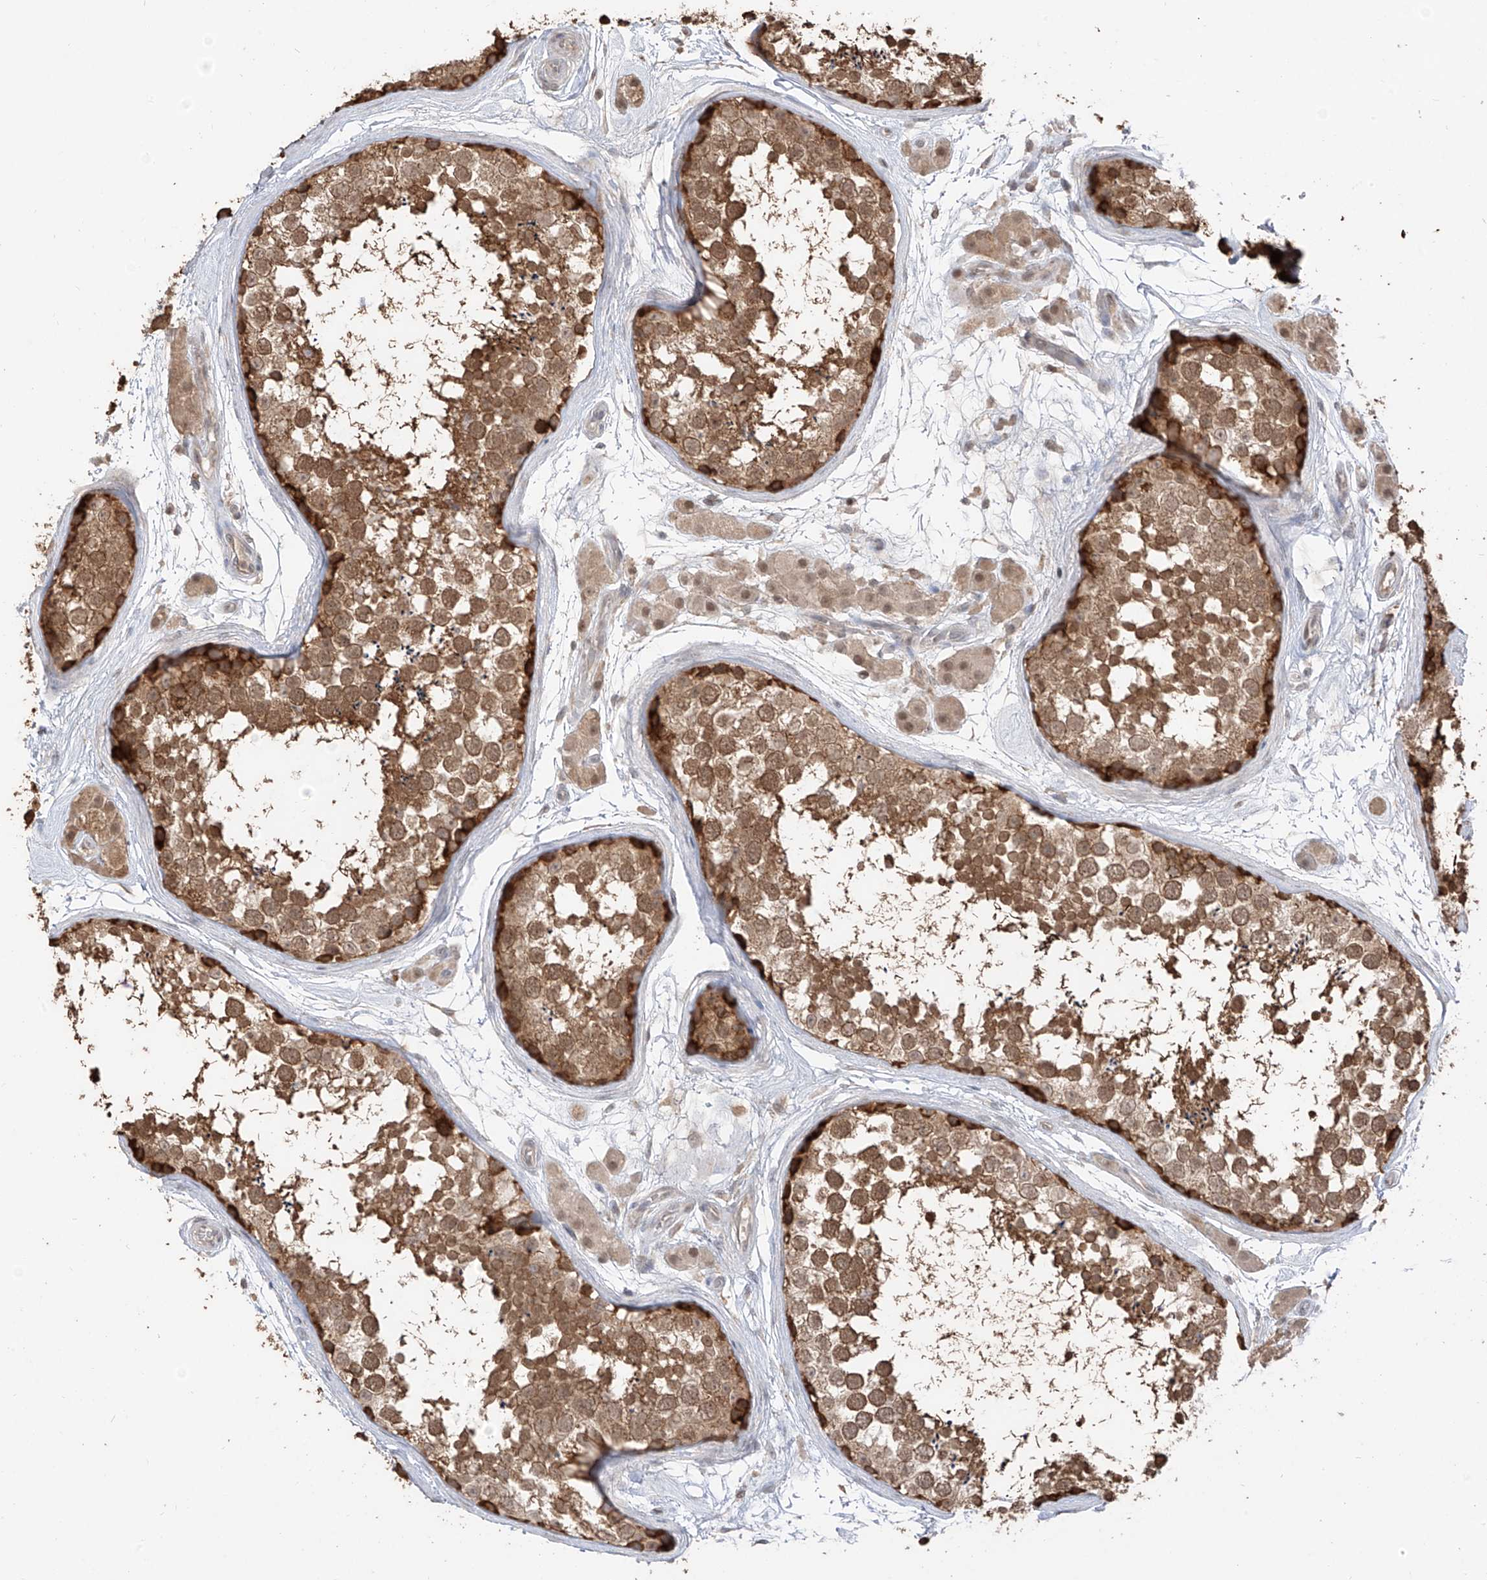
{"staining": {"intensity": "moderate", "quantity": ">75%", "location": "cytoplasmic/membranous,nuclear"}, "tissue": "testis", "cell_type": "Cells in seminiferous ducts", "image_type": "normal", "snomed": [{"axis": "morphology", "description": "Normal tissue, NOS"}, {"axis": "topography", "description": "Testis"}], "caption": "The micrograph demonstrates immunohistochemical staining of normal testis. There is moderate cytoplasmic/membranous,nuclear positivity is present in about >75% of cells in seminiferous ducts. (IHC, brightfield microscopy, high magnification).", "gene": "COLGALT2", "patient": {"sex": "male", "age": 56}}